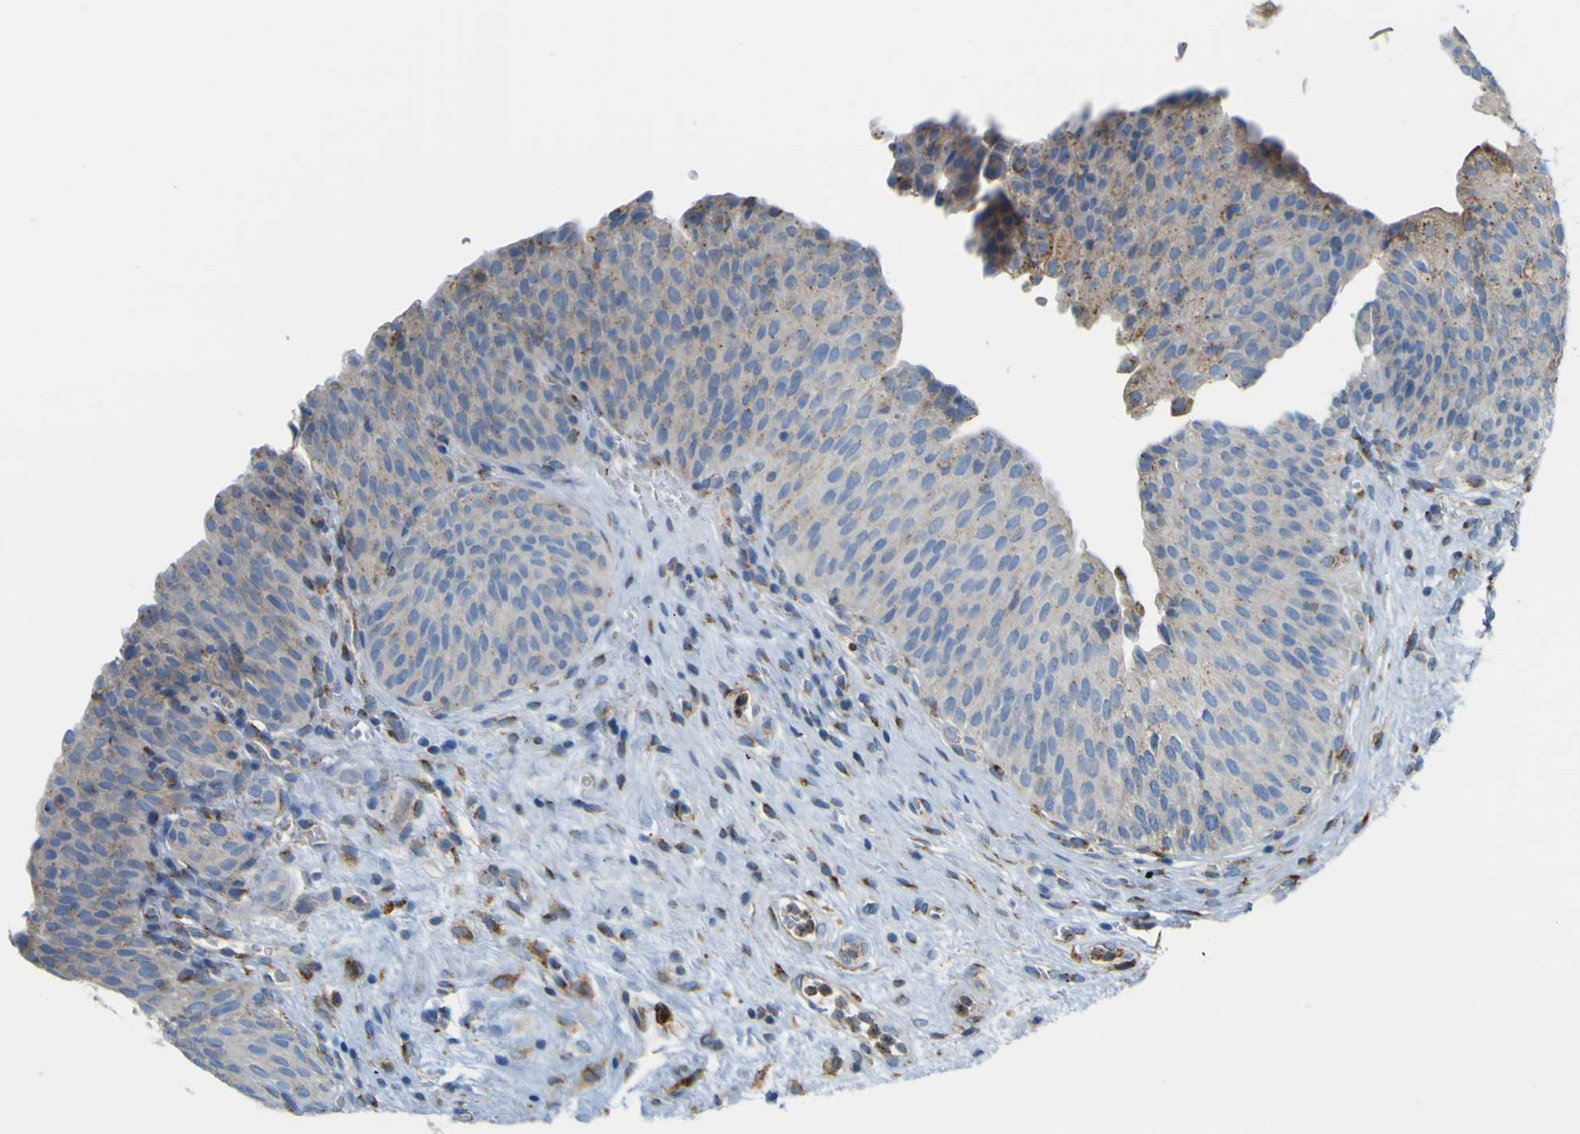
{"staining": {"intensity": "weak", "quantity": "<25%", "location": "cytoplasmic/membranous"}, "tissue": "urinary bladder", "cell_type": "Urothelial cells", "image_type": "normal", "snomed": [{"axis": "morphology", "description": "Normal tissue, NOS"}, {"axis": "morphology", "description": "Dysplasia, NOS"}, {"axis": "topography", "description": "Urinary bladder"}], "caption": "This is an immunohistochemistry micrograph of unremarkable urinary bladder. There is no staining in urothelial cells.", "gene": "IGF2R", "patient": {"sex": "male", "age": 35}}